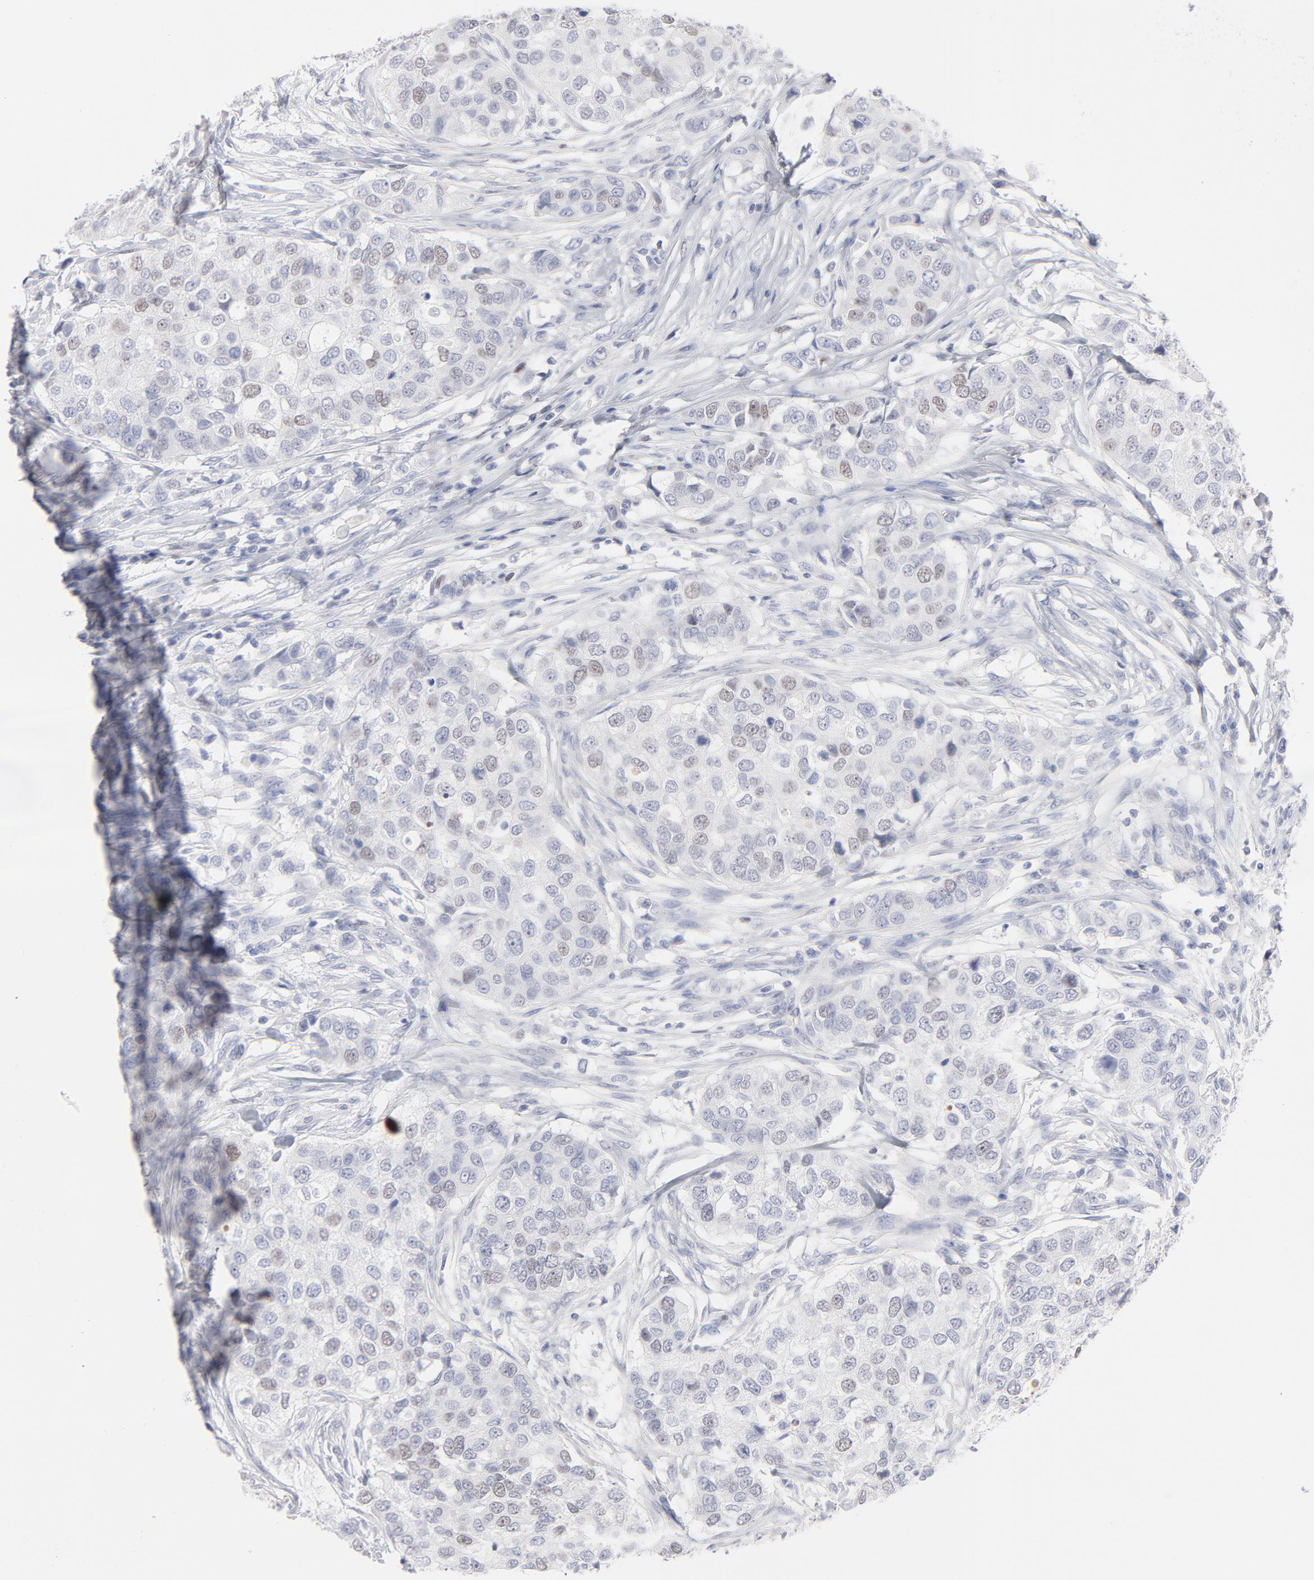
{"staining": {"intensity": "weak", "quantity": "<25%", "location": "nuclear"}, "tissue": "breast cancer", "cell_type": "Tumor cells", "image_type": "cancer", "snomed": [{"axis": "morphology", "description": "Normal tissue, NOS"}, {"axis": "morphology", "description": "Duct carcinoma"}, {"axis": "topography", "description": "Breast"}], "caption": "Immunohistochemical staining of breast cancer shows no significant expression in tumor cells. The staining is performed using DAB (3,3'-diaminobenzidine) brown chromogen with nuclei counter-stained in using hematoxylin.", "gene": "MCM7", "patient": {"sex": "female", "age": 49}}